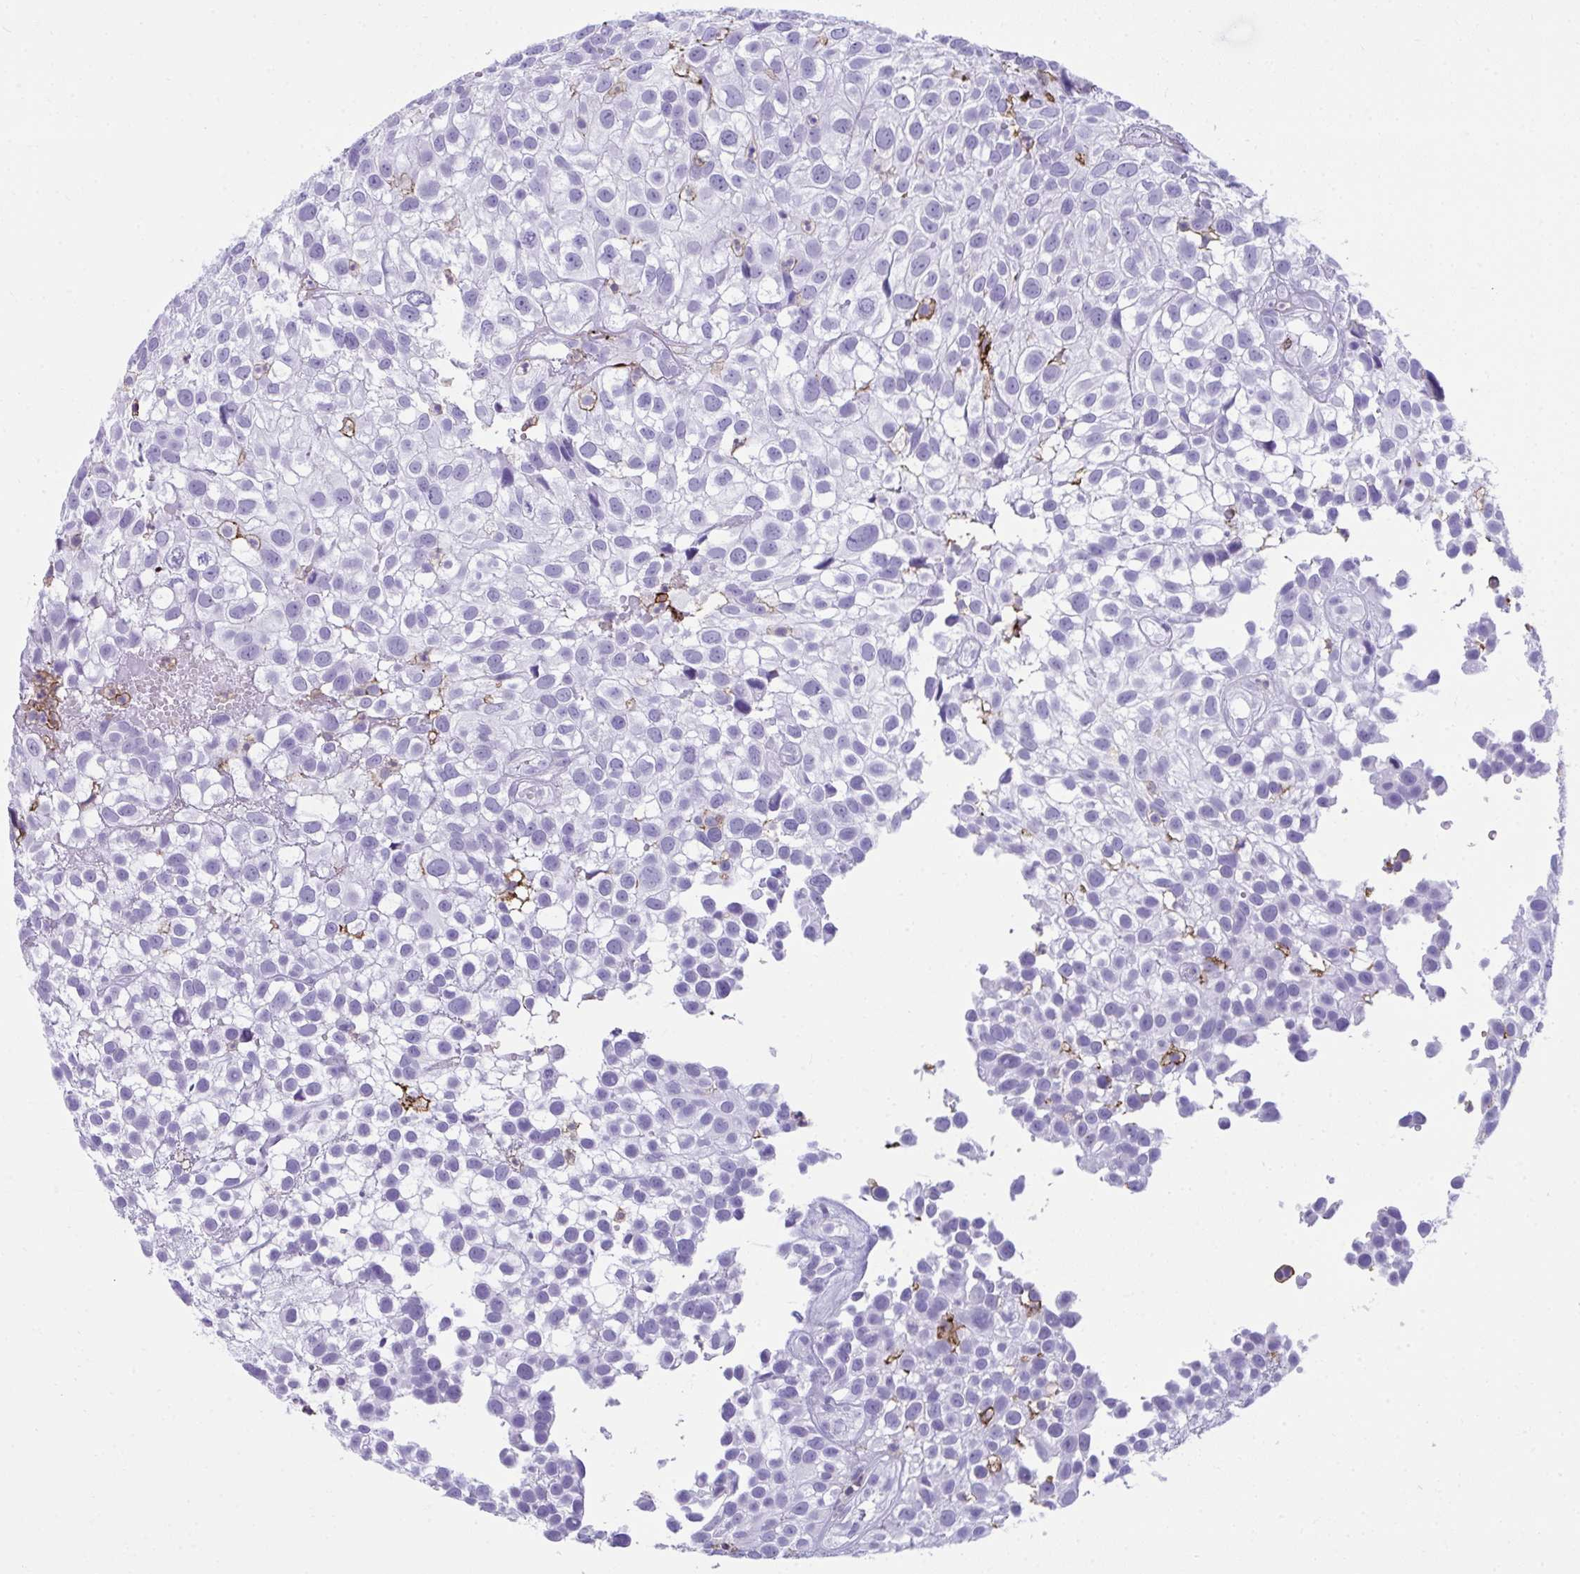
{"staining": {"intensity": "negative", "quantity": "none", "location": "none"}, "tissue": "urothelial cancer", "cell_type": "Tumor cells", "image_type": "cancer", "snomed": [{"axis": "morphology", "description": "Urothelial carcinoma, High grade"}, {"axis": "topography", "description": "Urinary bladder"}], "caption": "Immunohistochemistry (IHC) of high-grade urothelial carcinoma demonstrates no expression in tumor cells. (Stains: DAB (3,3'-diaminobenzidine) immunohistochemistry with hematoxylin counter stain, Microscopy: brightfield microscopy at high magnification).", "gene": "SPN", "patient": {"sex": "male", "age": 56}}